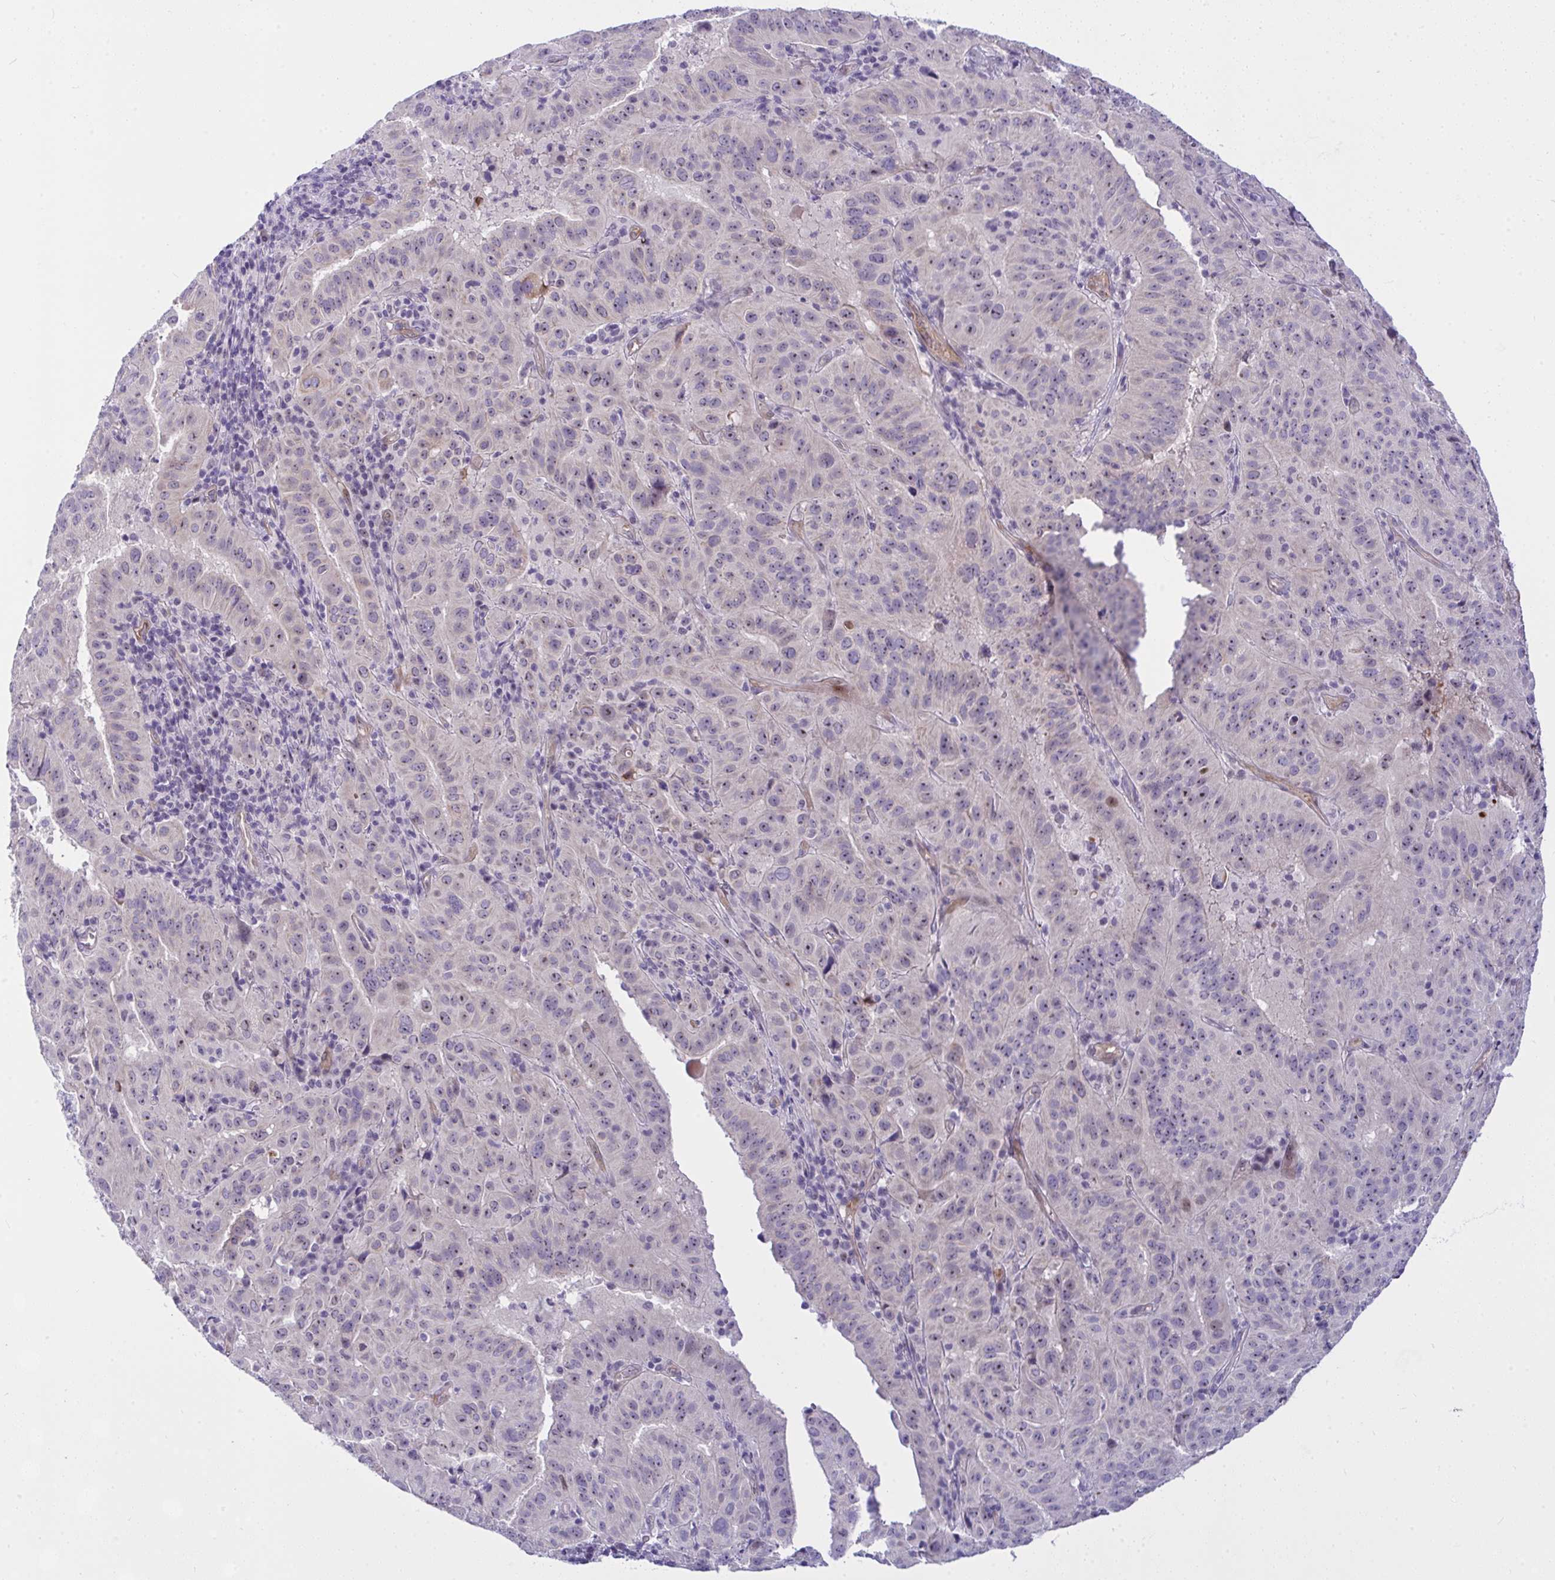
{"staining": {"intensity": "weak", "quantity": "25%-75%", "location": "nuclear"}, "tissue": "pancreatic cancer", "cell_type": "Tumor cells", "image_type": "cancer", "snomed": [{"axis": "morphology", "description": "Adenocarcinoma, NOS"}, {"axis": "topography", "description": "Pancreas"}], "caption": "Pancreatic adenocarcinoma stained with DAB immunohistochemistry reveals low levels of weak nuclear expression in about 25%-75% of tumor cells.", "gene": "NFXL1", "patient": {"sex": "male", "age": 63}}